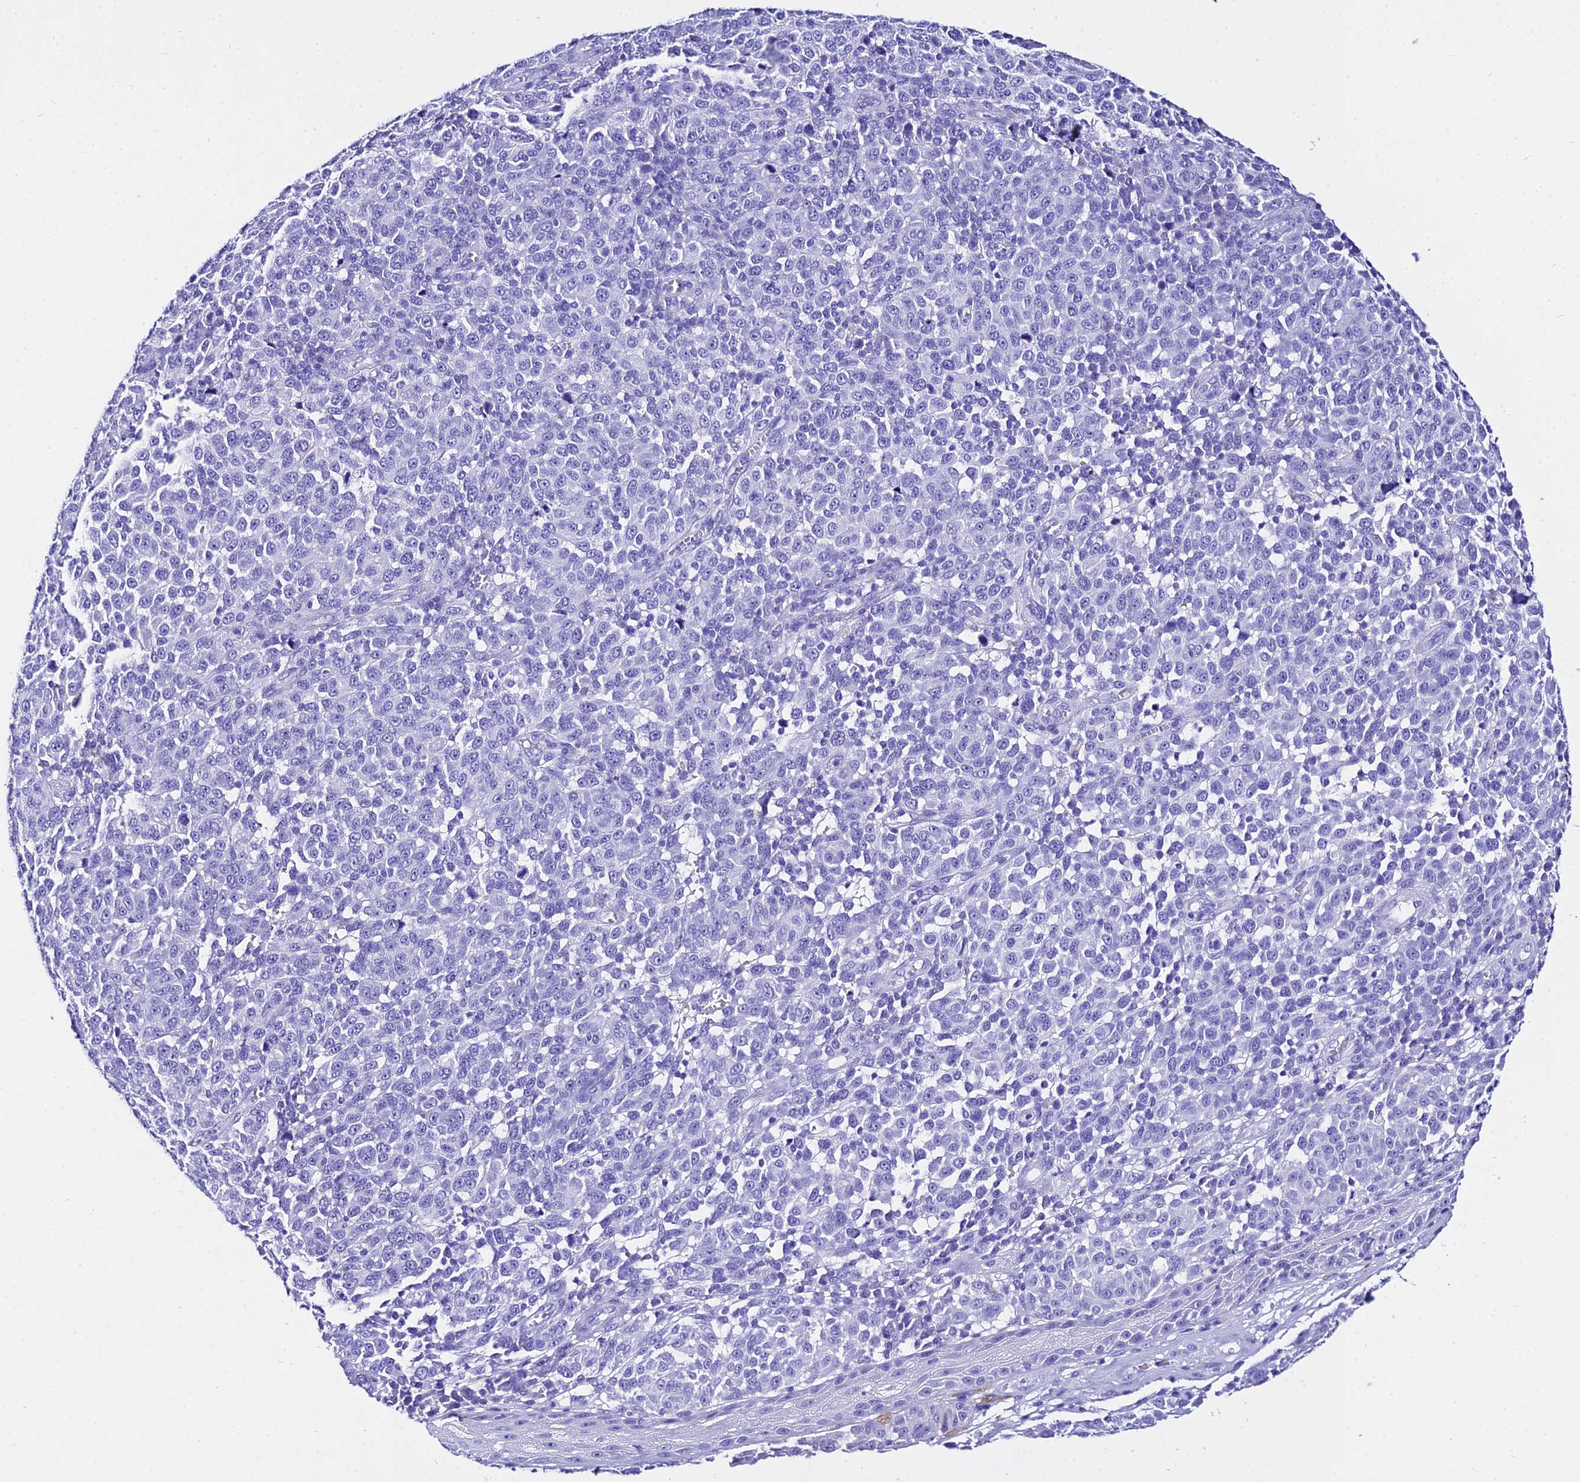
{"staining": {"intensity": "negative", "quantity": "none", "location": "none"}, "tissue": "melanoma", "cell_type": "Tumor cells", "image_type": "cancer", "snomed": [{"axis": "morphology", "description": "Malignant melanoma, NOS"}, {"axis": "topography", "description": "Skin"}], "caption": "This is an IHC photomicrograph of human malignant melanoma. There is no positivity in tumor cells.", "gene": "TRMT44", "patient": {"sex": "male", "age": 49}}